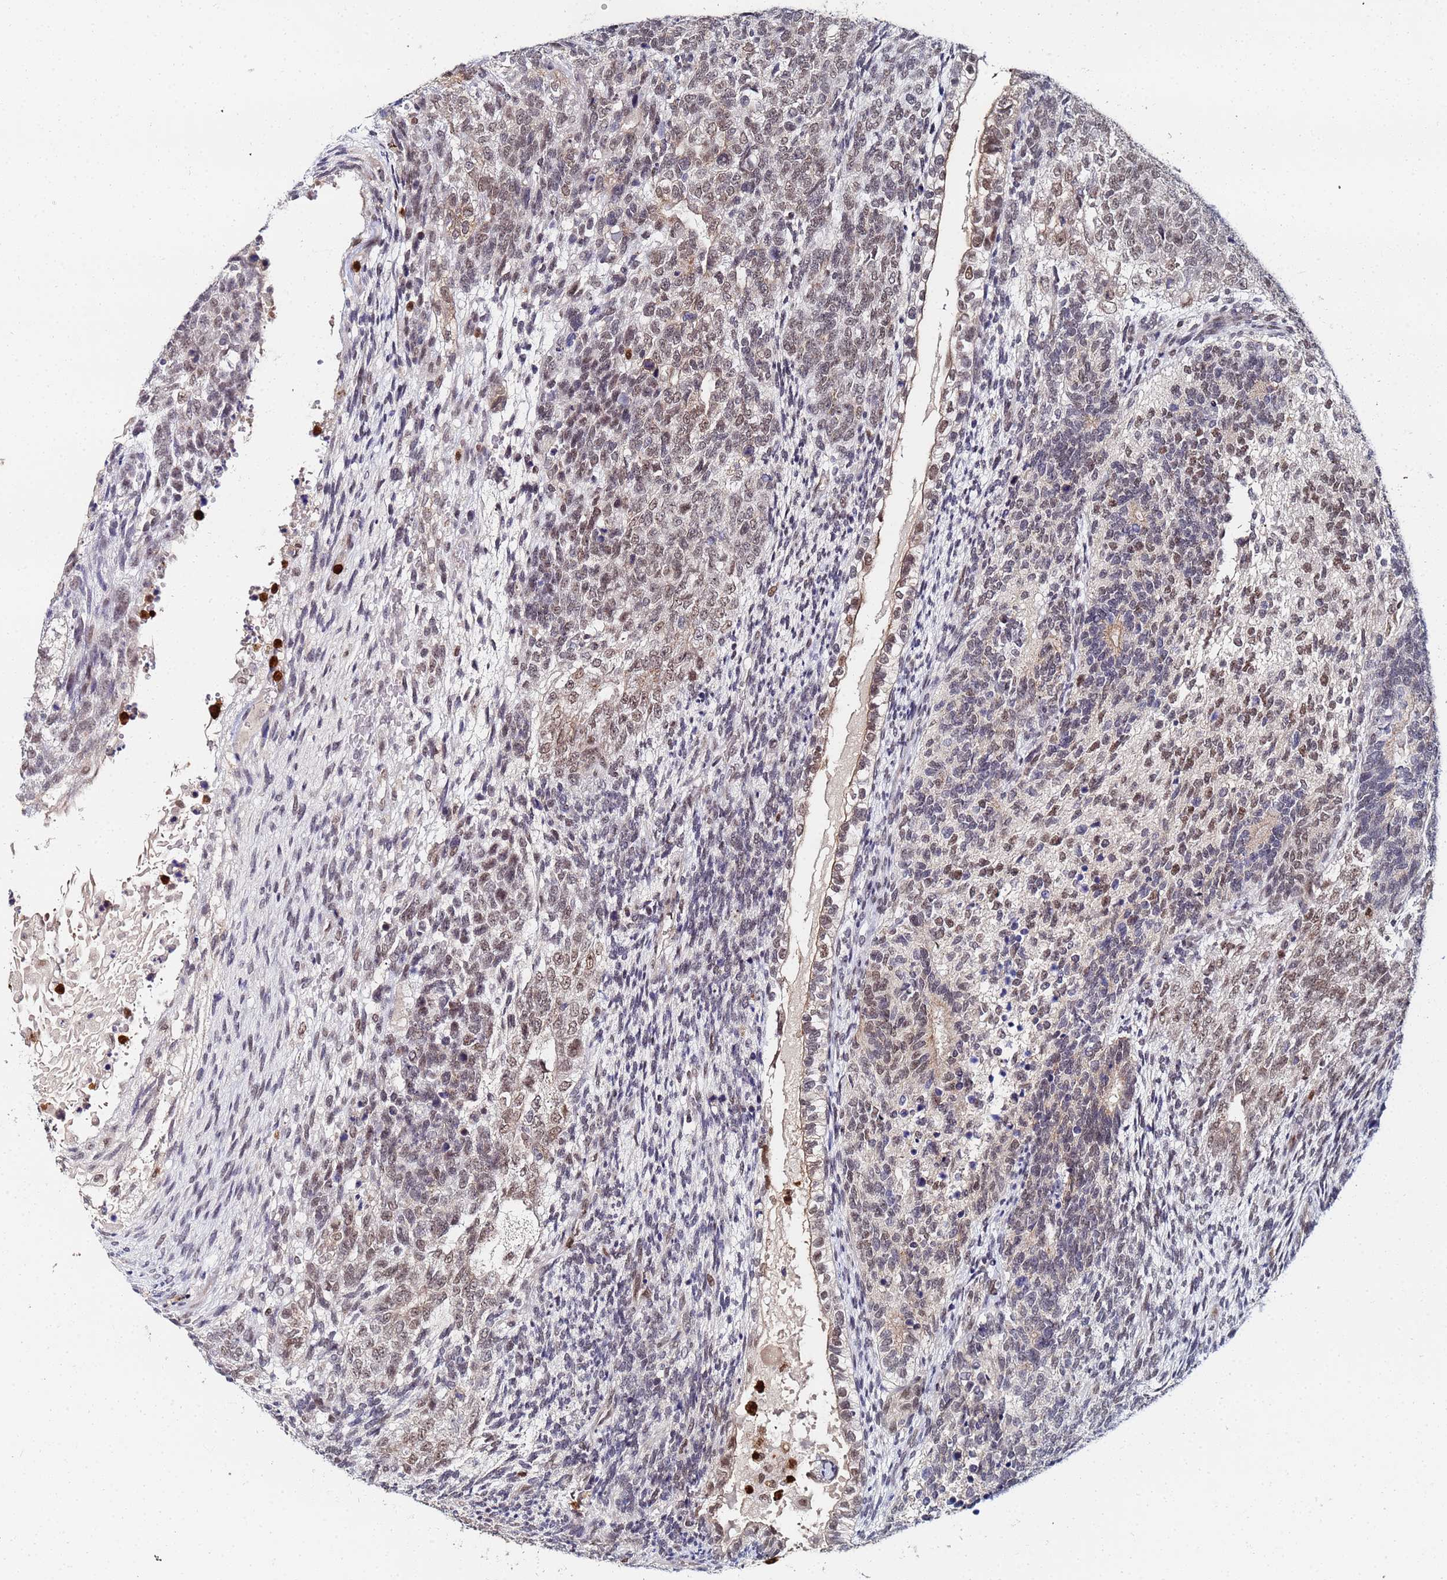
{"staining": {"intensity": "weak", "quantity": ">75%", "location": "nuclear"}, "tissue": "testis cancer", "cell_type": "Tumor cells", "image_type": "cancer", "snomed": [{"axis": "morphology", "description": "Carcinoma, Embryonal, NOS"}, {"axis": "topography", "description": "Testis"}], "caption": "Weak nuclear expression is appreciated in approximately >75% of tumor cells in testis embryonal carcinoma. (brown staining indicates protein expression, while blue staining denotes nuclei).", "gene": "MTCL1", "patient": {"sex": "male", "age": 23}}